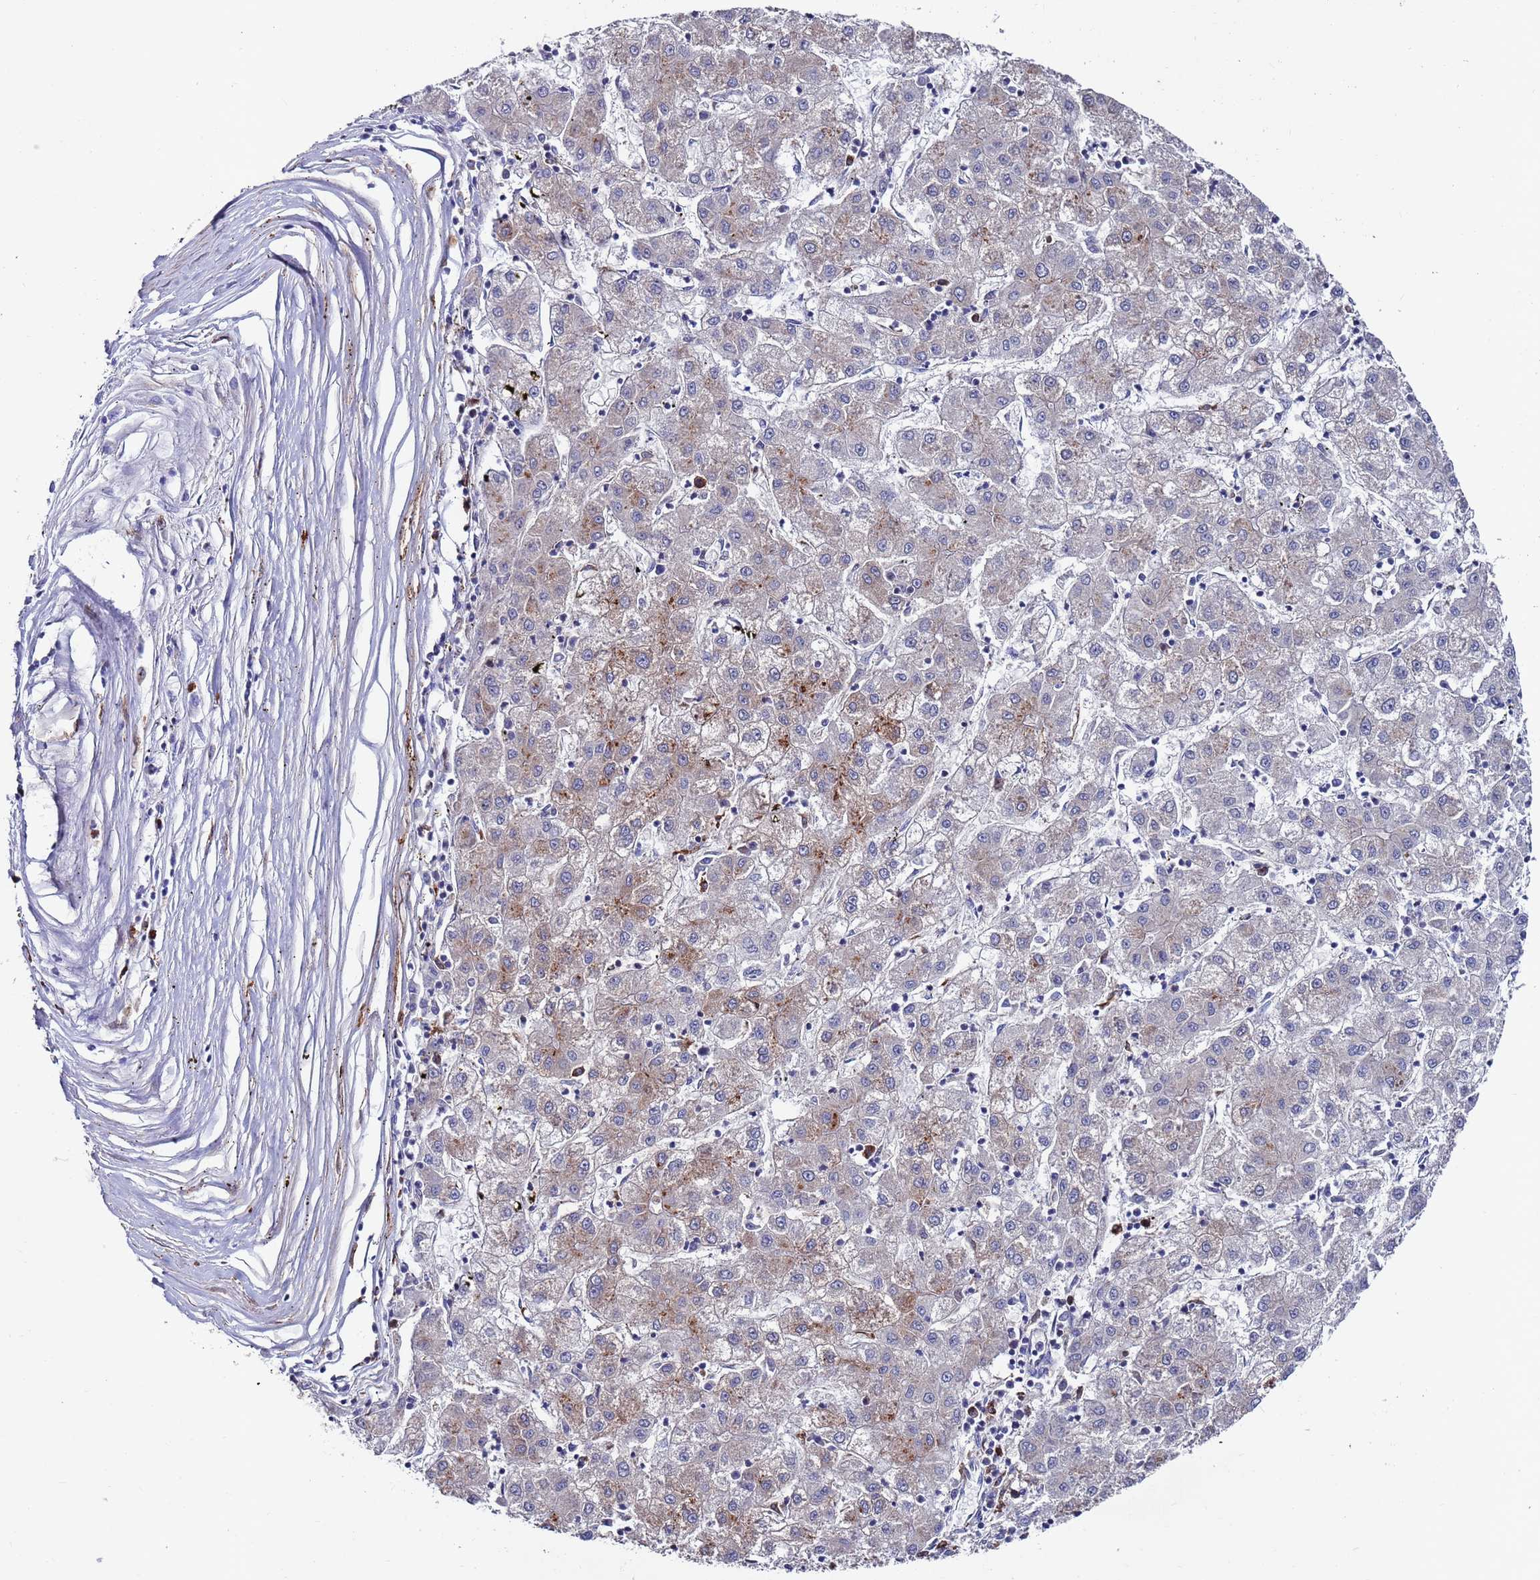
{"staining": {"intensity": "weak", "quantity": "<25%", "location": "cytoplasmic/membranous"}, "tissue": "liver cancer", "cell_type": "Tumor cells", "image_type": "cancer", "snomed": [{"axis": "morphology", "description": "Carcinoma, Hepatocellular, NOS"}, {"axis": "topography", "description": "Liver"}], "caption": "Immunohistochemistry histopathology image of neoplastic tissue: liver hepatocellular carcinoma stained with DAB (3,3'-diaminobenzidine) exhibits no significant protein expression in tumor cells.", "gene": "GREB1L", "patient": {"sex": "male", "age": 72}}